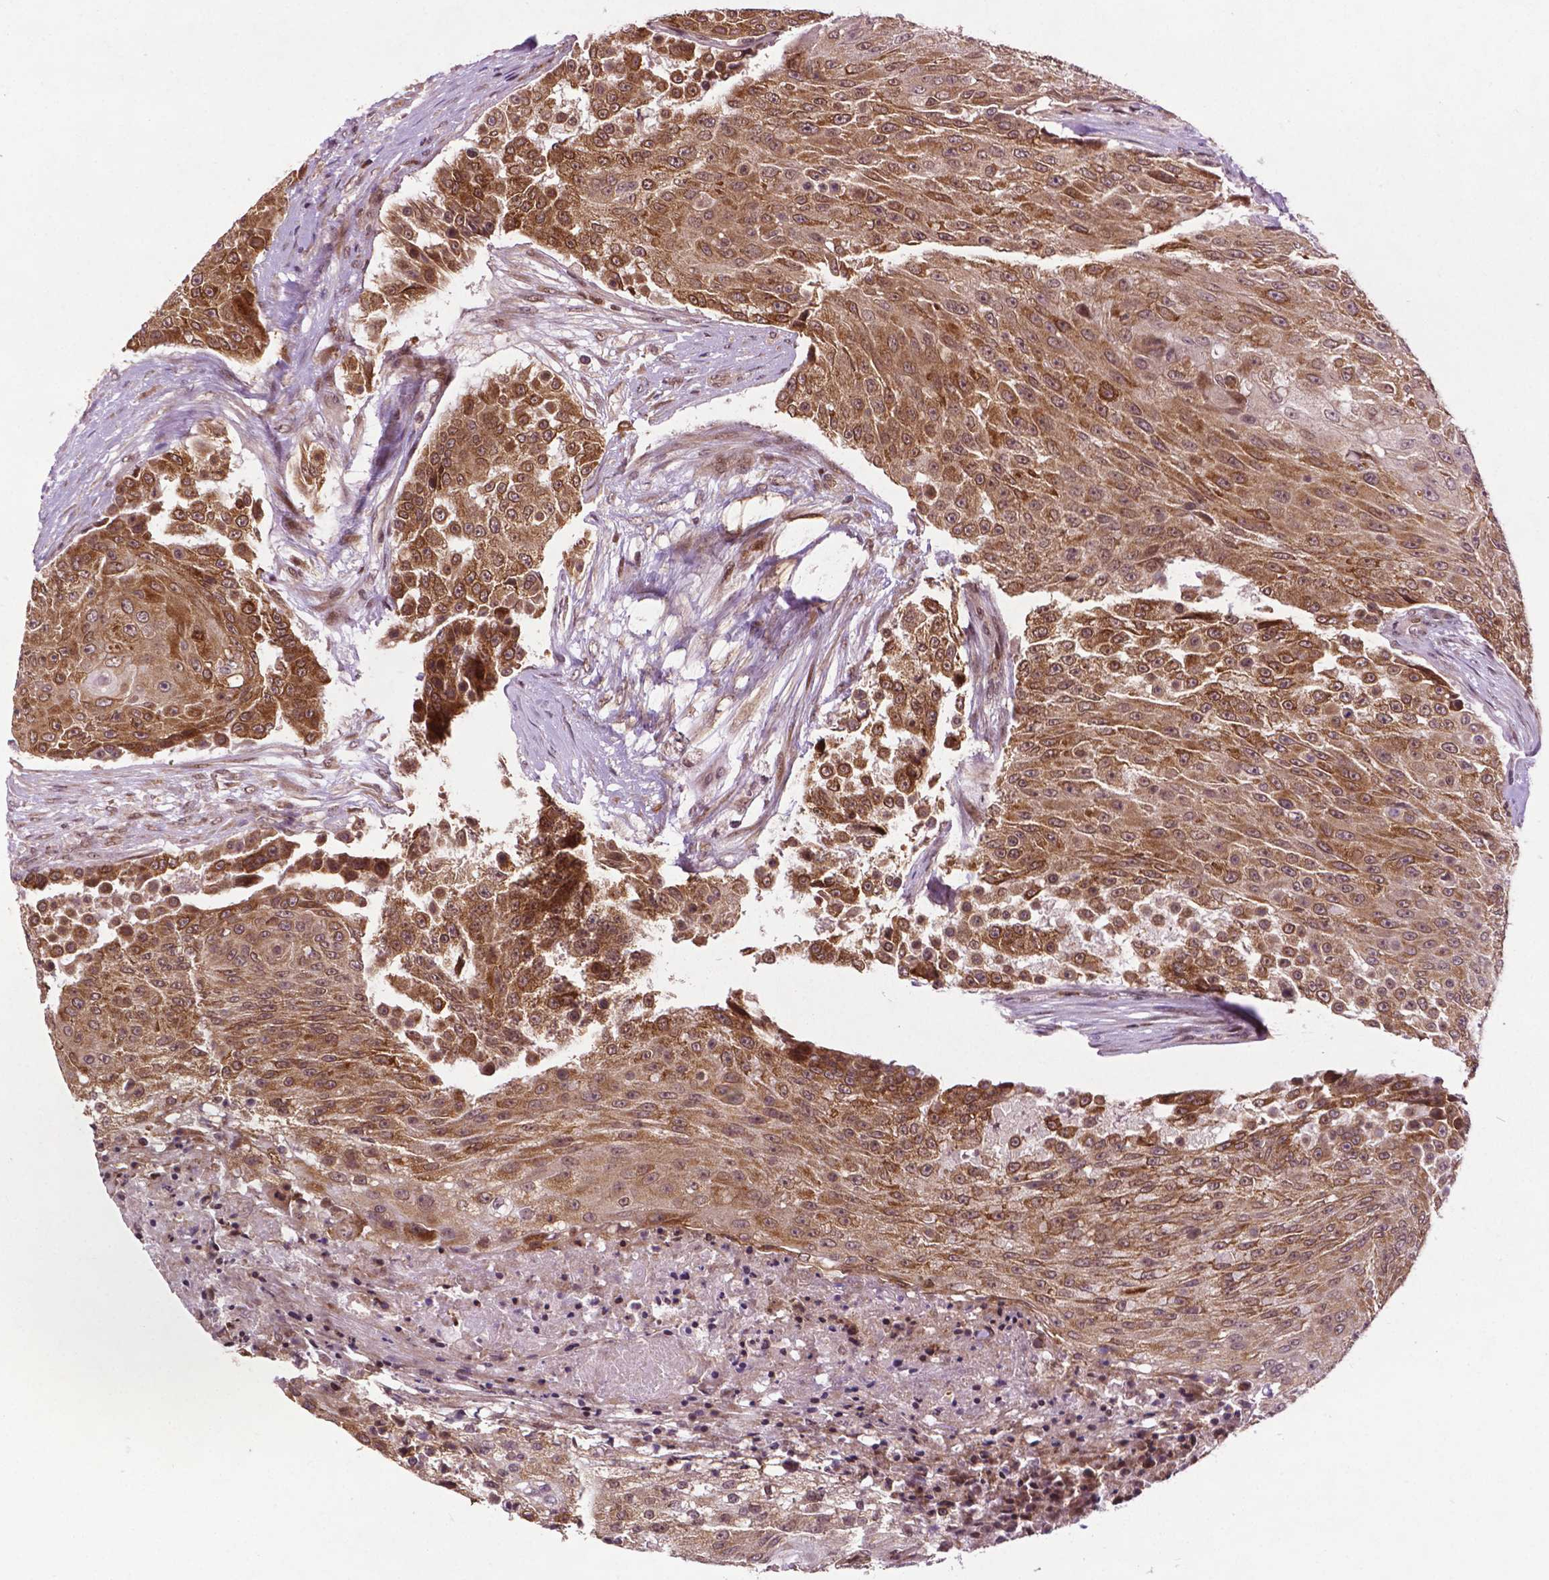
{"staining": {"intensity": "moderate", "quantity": ">75%", "location": "cytoplasmic/membranous"}, "tissue": "urothelial cancer", "cell_type": "Tumor cells", "image_type": "cancer", "snomed": [{"axis": "morphology", "description": "Urothelial carcinoma, High grade"}, {"axis": "topography", "description": "Urinary bladder"}], "caption": "Protein expression analysis of human urothelial carcinoma (high-grade) reveals moderate cytoplasmic/membranous staining in about >75% of tumor cells.", "gene": "TMX2", "patient": {"sex": "female", "age": 63}}